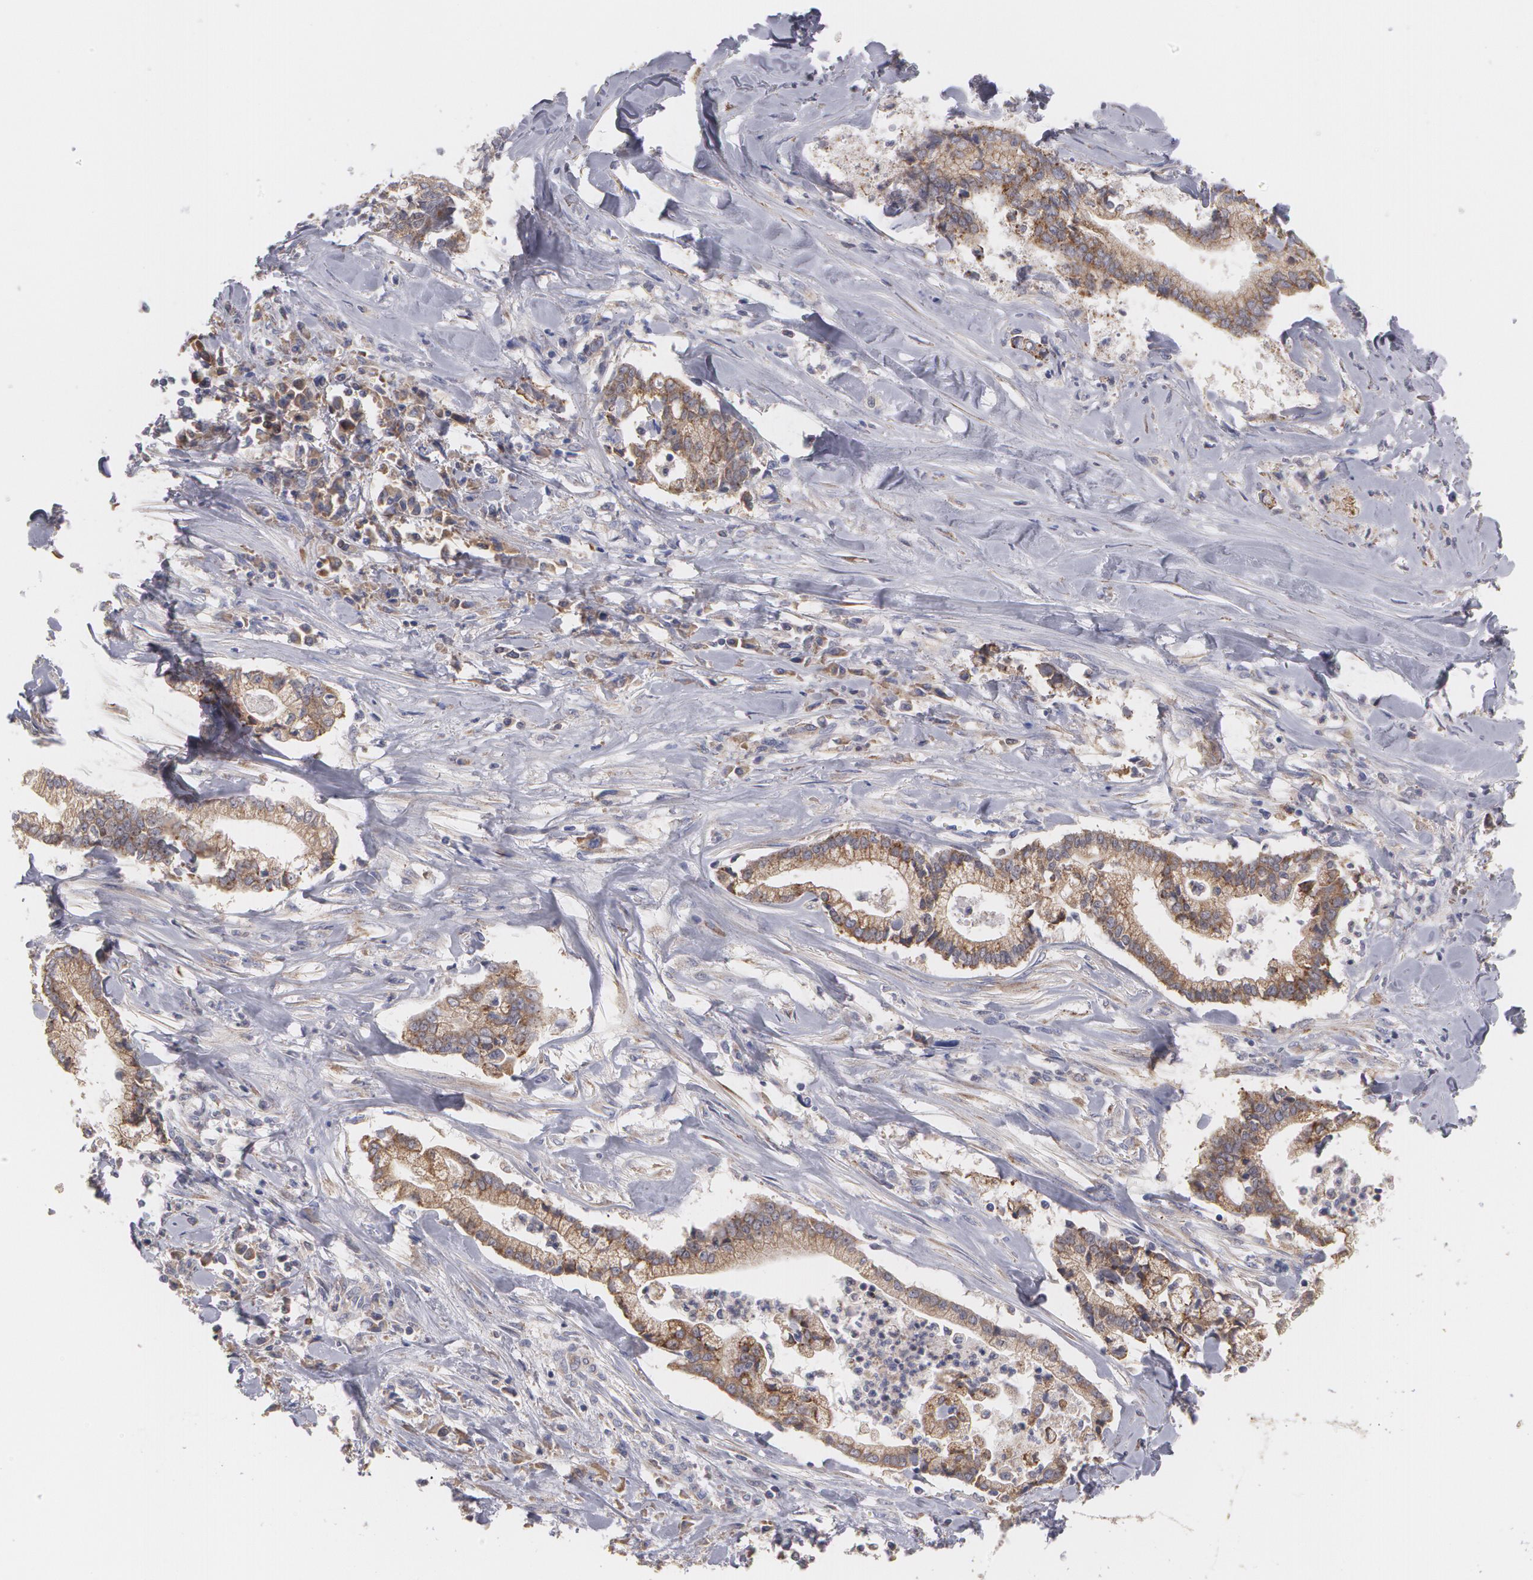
{"staining": {"intensity": "moderate", "quantity": ">75%", "location": "cytoplasmic/membranous"}, "tissue": "liver cancer", "cell_type": "Tumor cells", "image_type": "cancer", "snomed": [{"axis": "morphology", "description": "Cholangiocarcinoma"}, {"axis": "topography", "description": "Liver"}], "caption": "Liver cholangiocarcinoma was stained to show a protein in brown. There is medium levels of moderate cytoplasmic/membranous expression in about >75% of tumor cells.", "gene": "MTHFD1", "patient": {"sex": "male", "age": 57}}